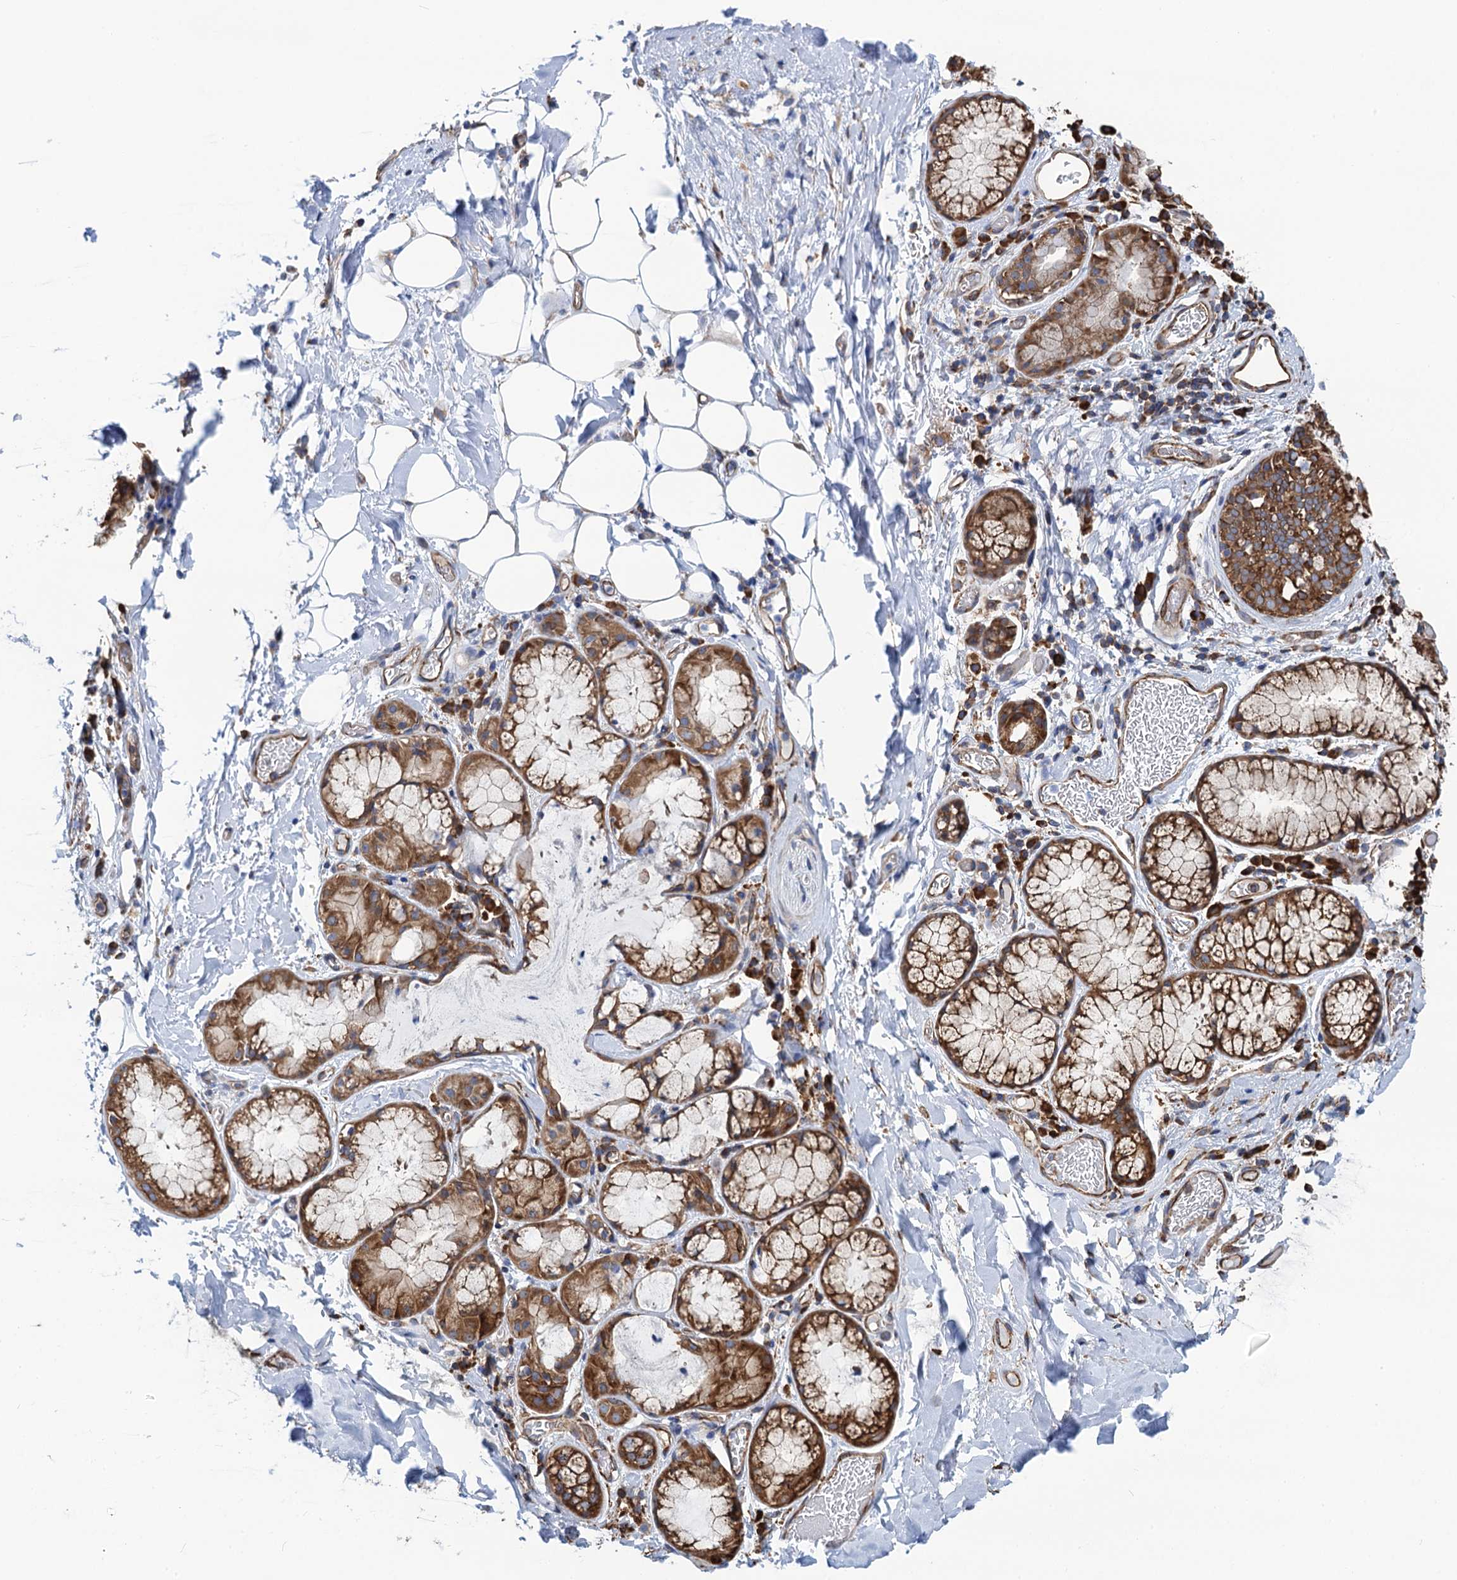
{"staining": {"intensity": "negative", "quantity": "none", "location": "none"}, "tissue": "adipose tissue", "cell_type": "Adipocytes", "image_type": "normal", "snomed": [{"axis": "morphology", "description": "Normal tissue, NOS"}, {"axis": "topography", "description": "Lymph node"}, {"axis": "topography", "description": "Cartilage tissue"}, {"axis": "topography", "description": "Bronchus"}], "caption": "Photomicrograph shows no significant protein staining in adipocytes of benign adipose tissue.", "gene": "SLC12A7", "patient": {"sex": "male", "age": 63}}